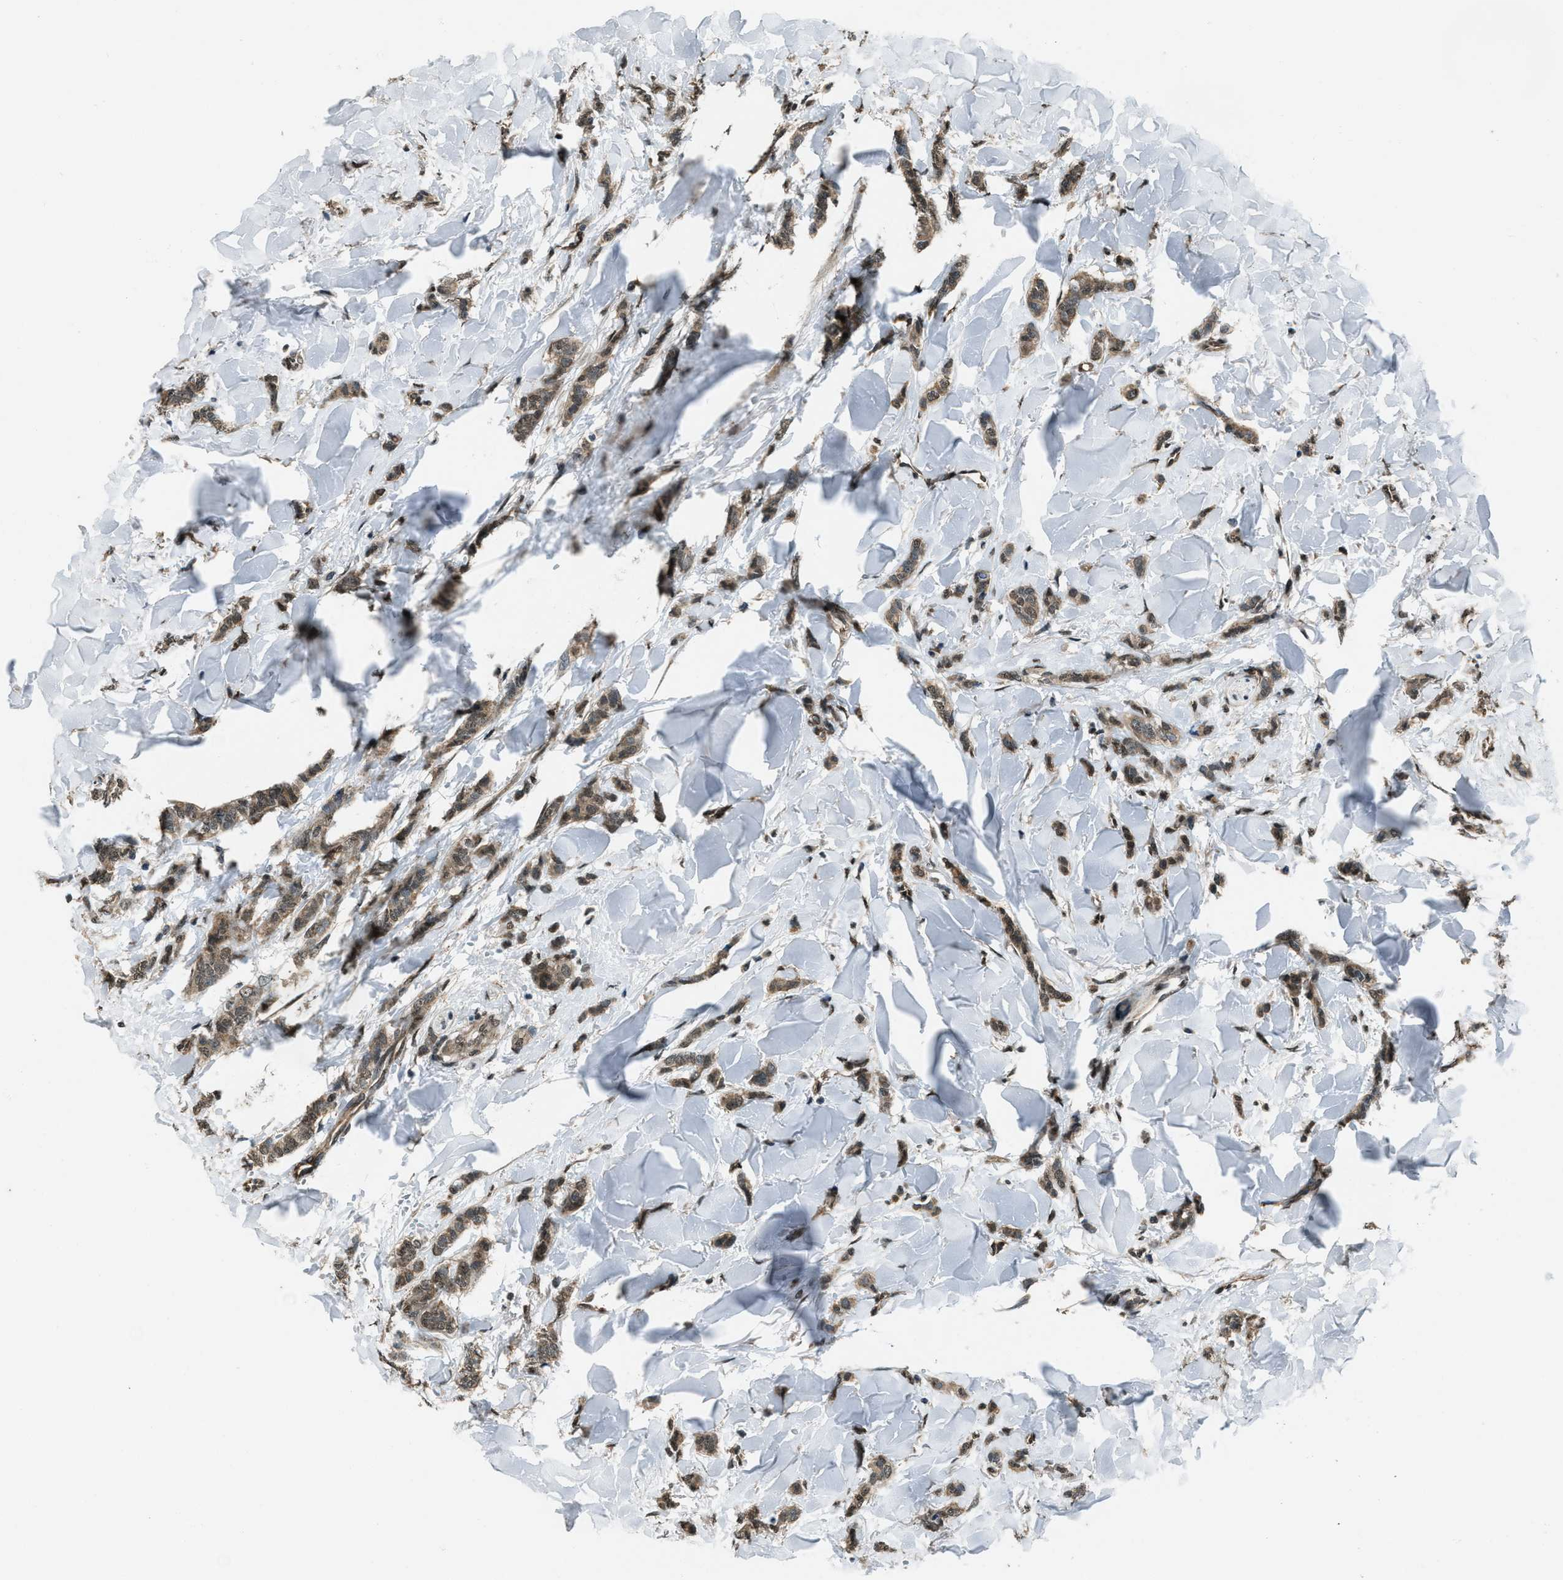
{"staining": {"intensity": "moderate", "quantity": ">75%", "location": "cytoplasmic/membranous"}, "tissue": "breast cancer", "cell_type": "Tumor cells", "image_type": "cancer", "snomed": [{"axis": "morphology", "description": "Lobular carcinoma"}, {"axis": "topography", "description": "Skin"}, {"axis": "topography", "description": "Breast"}], "caption": "Lobular carcinoma (breast) tissue shows moderate cytoplasmic/membranous positivity in about >75% of tumor cells", "gene": "SVIL", "patient": {"sex": "female", "age": 46}}